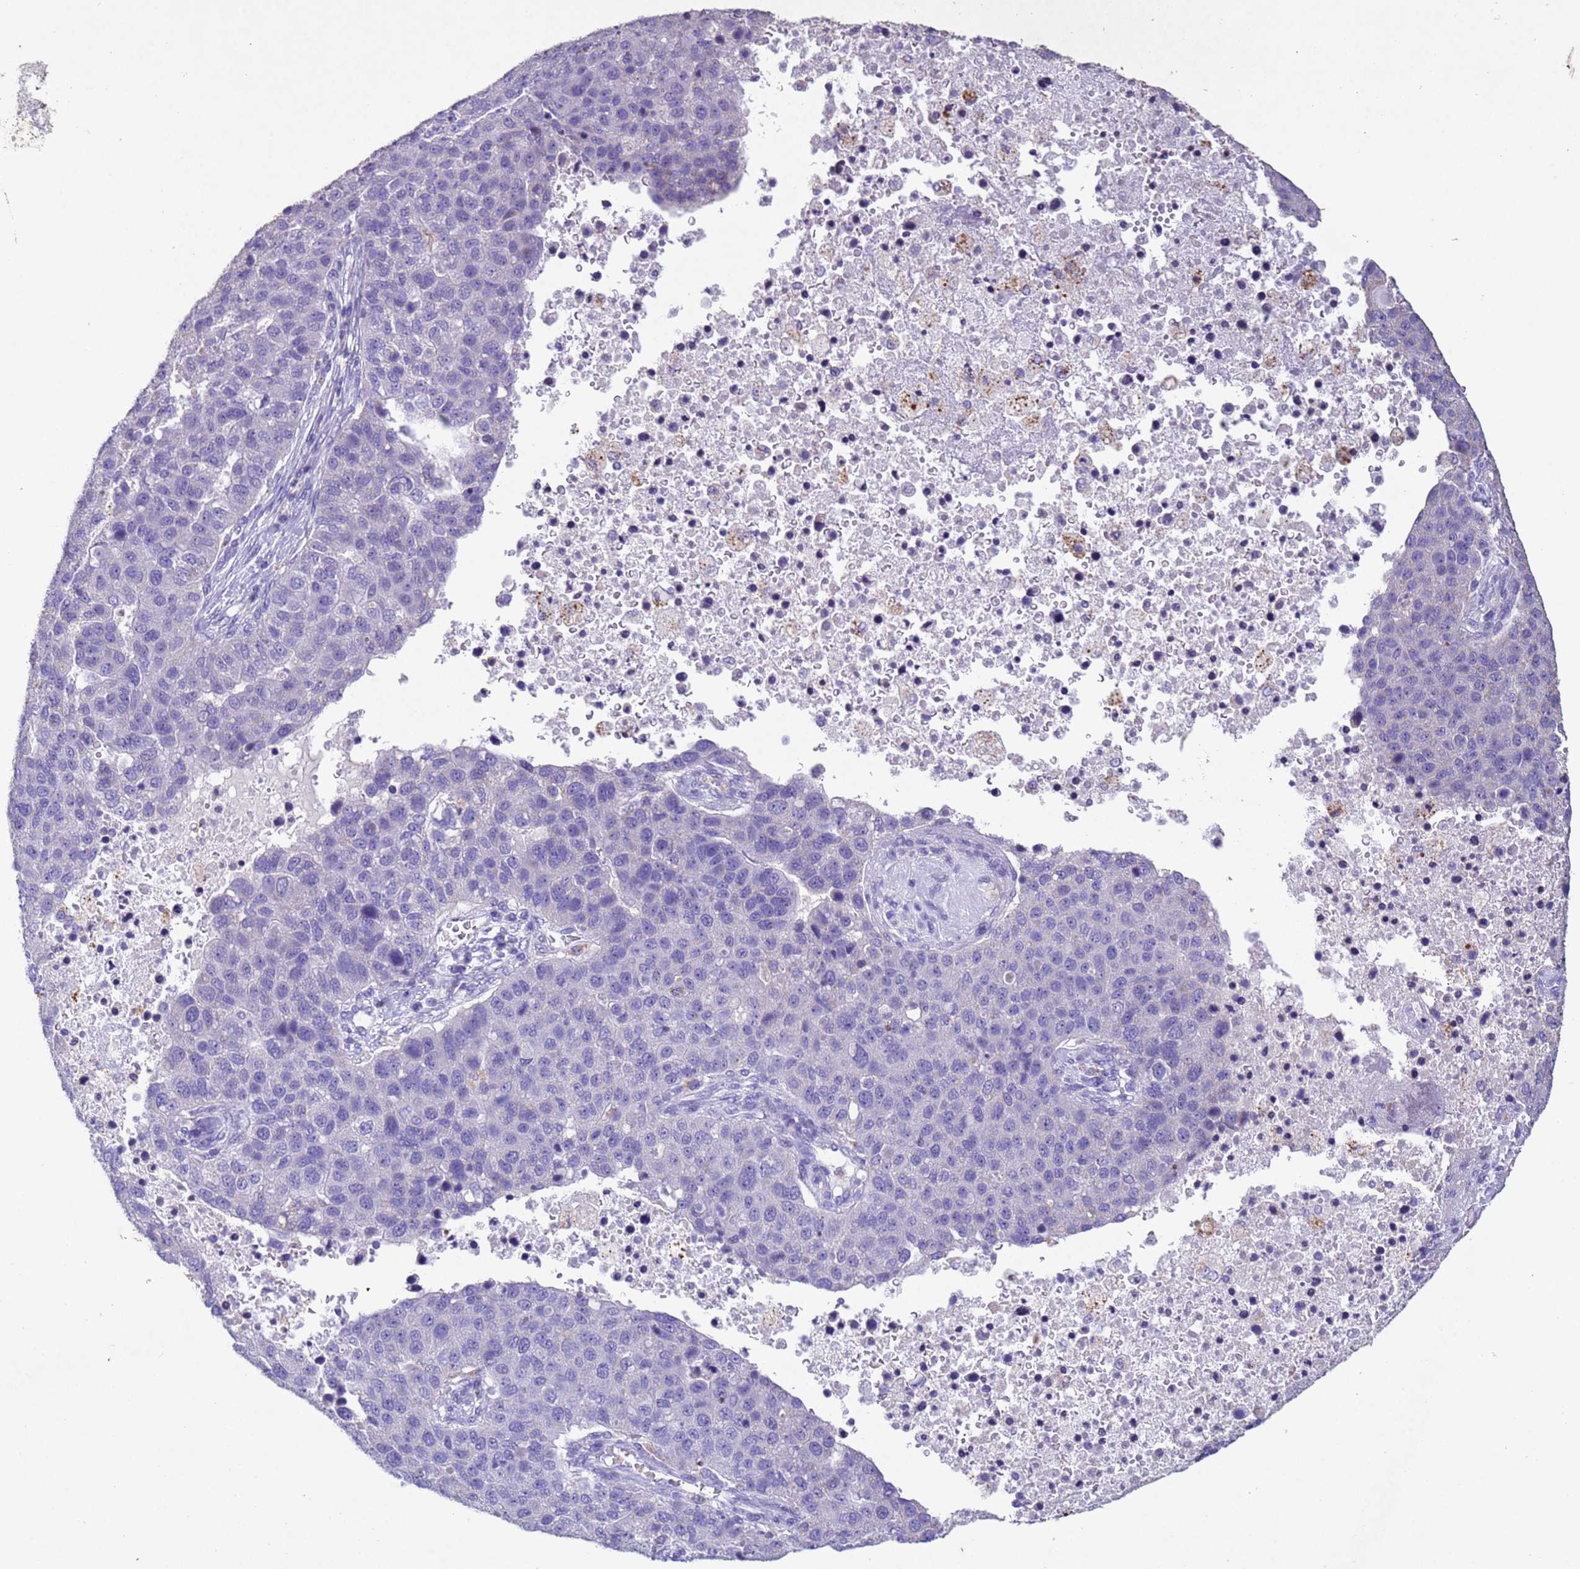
{"staining": {"intensity": "negative", "quantity": "none", "location": "none"}, "tissue": "pancreatic cancer", "cell_type": "Tumor cells", "image_type": "cancer", "snomed": [{"axis": "morphology", "description": "Adenocarcinoma, NOS"}, {"axis": "topography", "description": "Pancreas"}], "caption": "Tumor cells are negative for protein expression in human adenocarcinoma (pancreatic).", "gene": "NLRP11", "patient": {"sex": "female", "age": 61}}